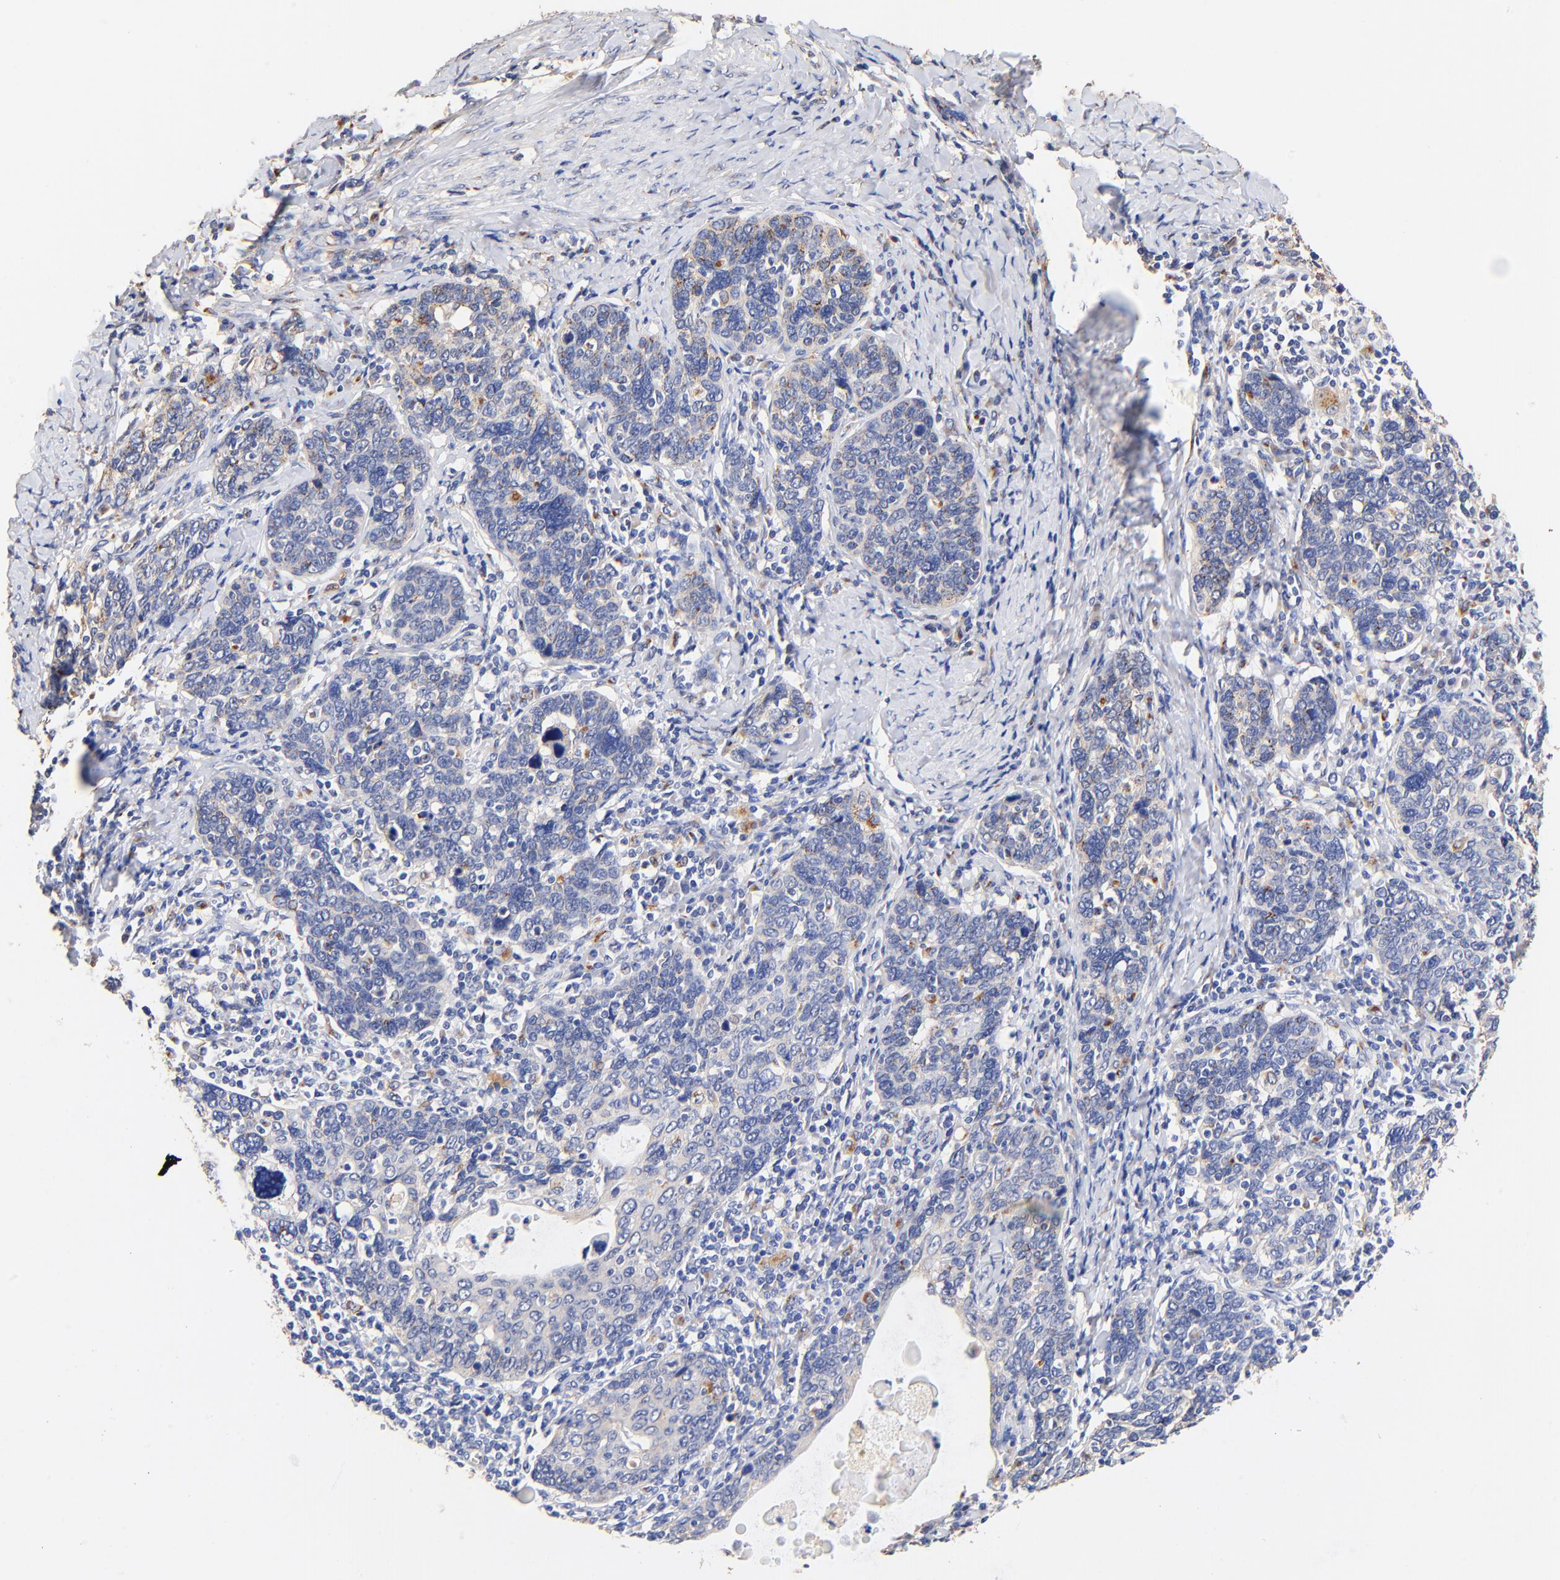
{"staining": {"intensity": "negative", "quantity": "none", "location": "none"}, "tissue": "cervical cancer", "cell_type": "Tumor cells", "image_type": "cancer", "snomed": [{"axis": "morphology", "description": "Squamous cell carcinoma, NOS"}, {"axis": "topography", "description": "Cervix"}], "caption": "The photomicrograph displays no significant positivity in tumor cells of squamous cell carcinoma (cervical). Nuclei are stained in blue.", "gene": "FMNL3", "patient": {"sex": "female", "age": 41}}